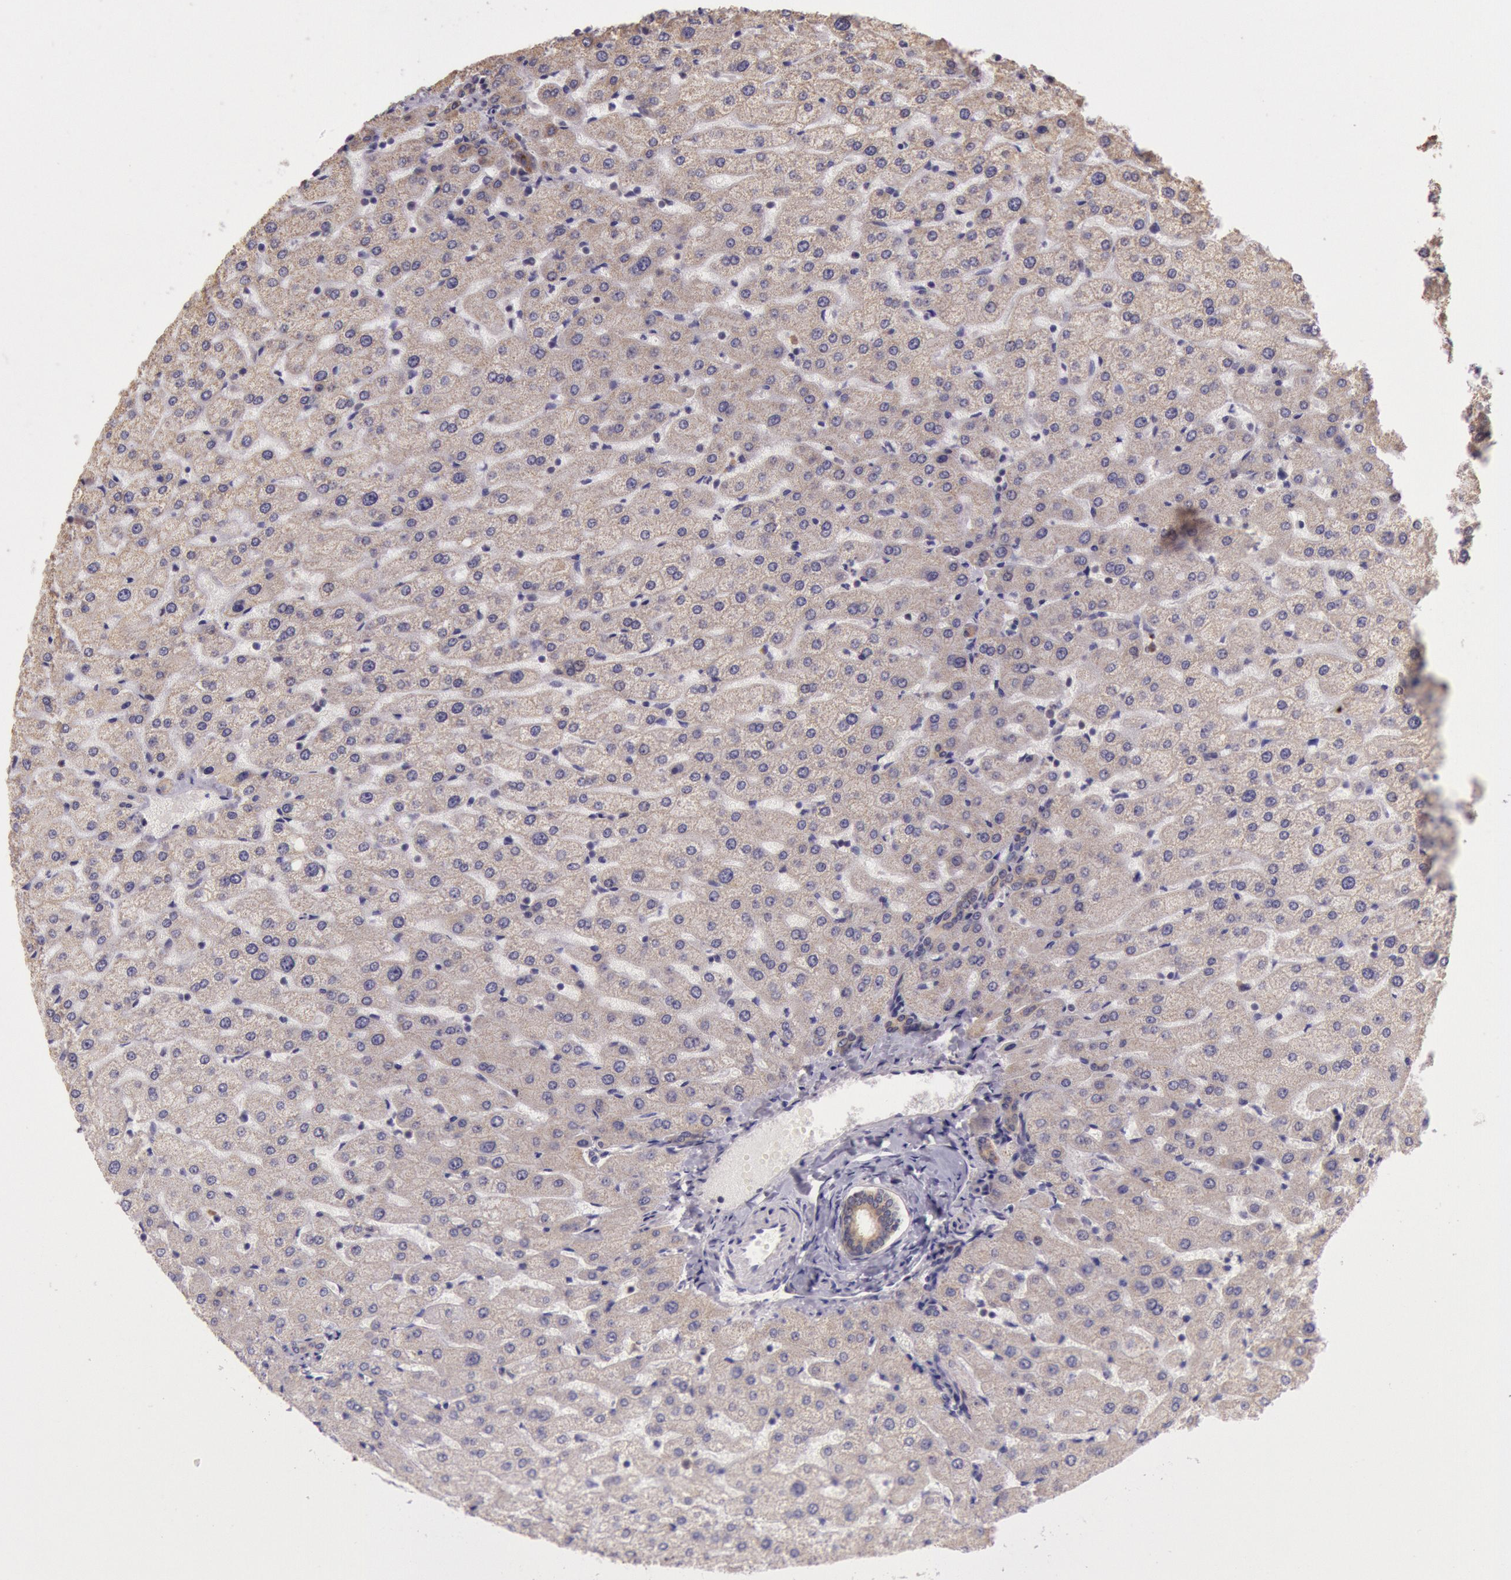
{"staining": {"intensity": "moderate", "quantity": ">75%", "location": "cytoplasmic/membranous"}, "tissue": "liver", "cell_type": "Cholangiocytes", "image_type": "normal", "snomed": [{"axis": "morphology", "description": "Normal tissue, NOS"}, {"axis": "morphology", "description": "Fibrosis, NOS"}, {"axis": "topography", "description": "Liver"}], "caption": "Unremarkable liver exhibits moderate cytoplasmic/membranous positivity in approximately >75% of cholangiocytes, visualized by immunohistochemistry. (DAB = brown stain, brightfield microscopy at high magnification).", "gene": "CDK16", "patient": {"sex": "female", "age": 29}}